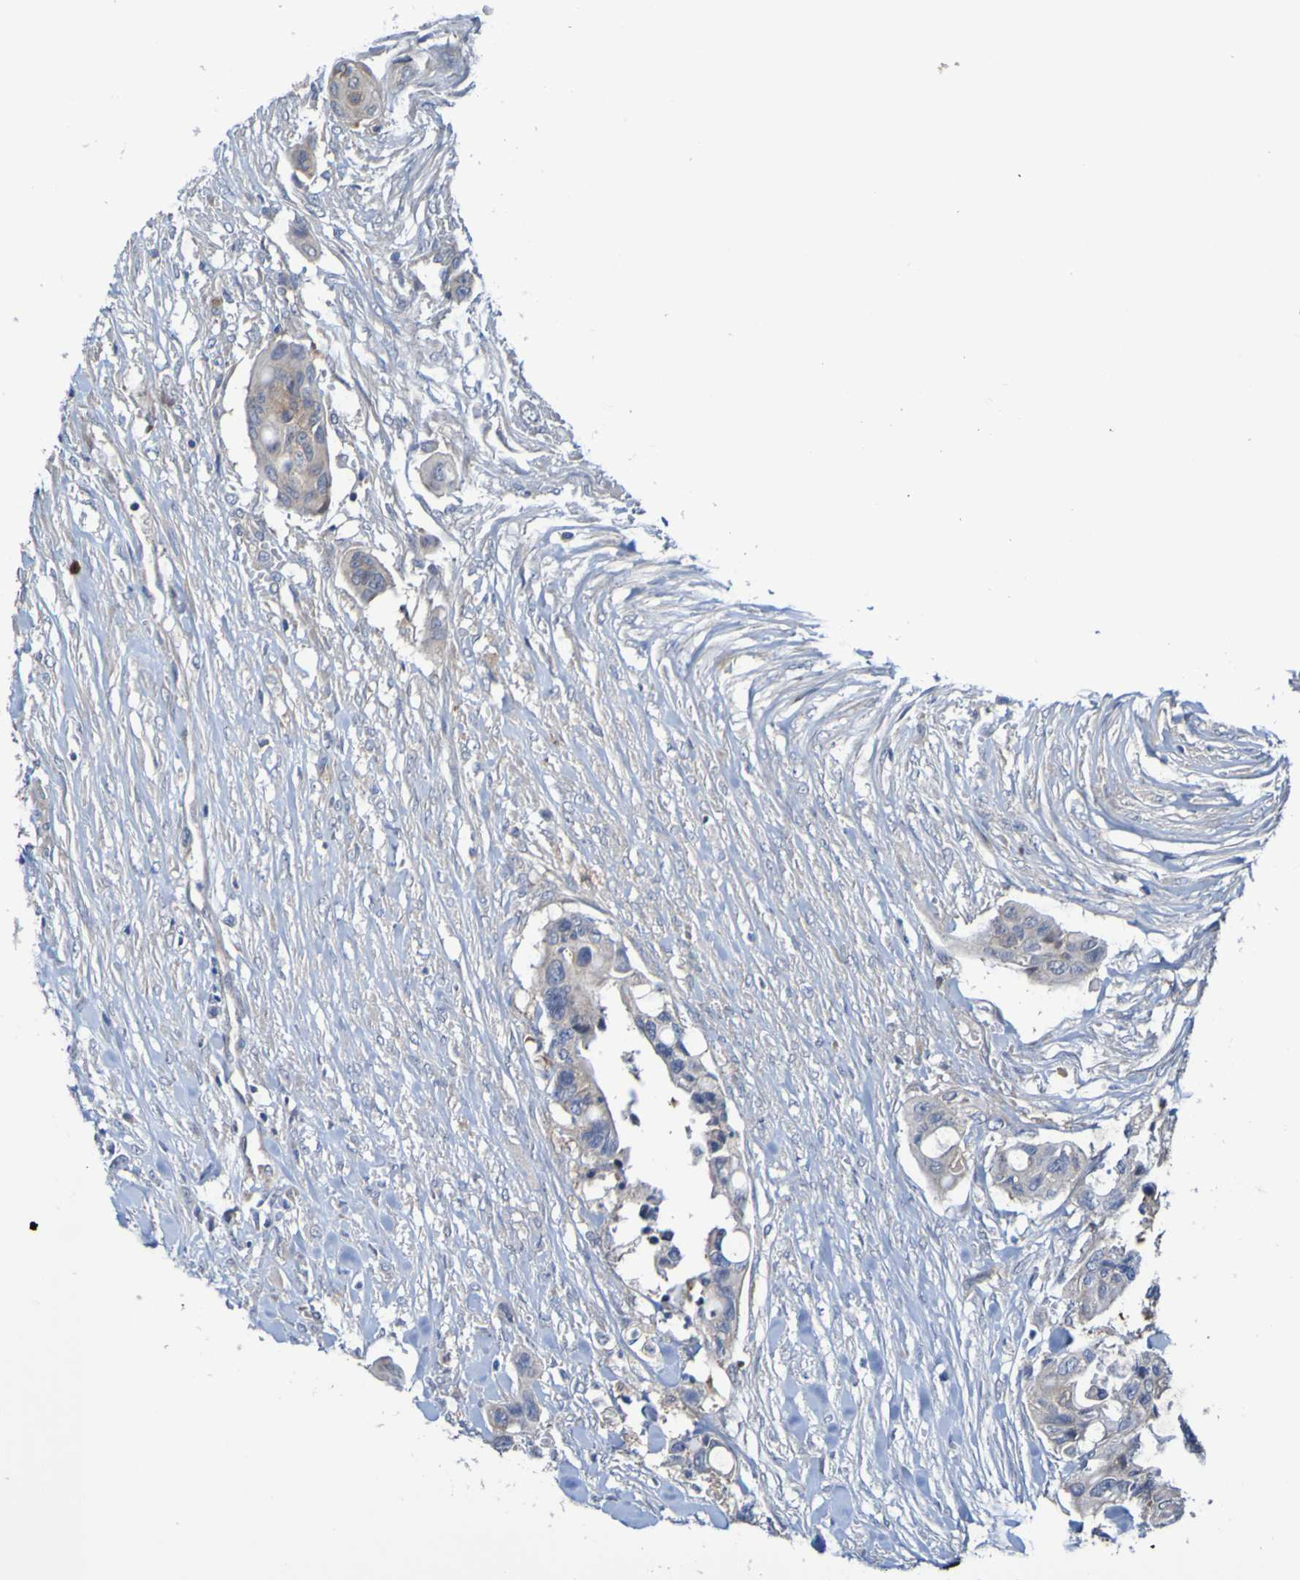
{"staining": {"intensity": "weak", "quantity": ">75%", "location": "cytoplasmic/membranous"}, "tissue": "colorectal cancer", "cell_type": "Tumor cells", "image_type": "cancer", "snomed": [{"axis": "morphology", "description": "Adenocarcinoma, NOS"}, {"axis": "topography", "description": "Colon"}], "caption": "Colorectal adenocarcinoma stained with a brown dye shows weak cytoplasmic/membranous positive positivity in about >75% of tumor cells.", "gene": "SDK1", "patient": {"sex": "female", "age": 57}}